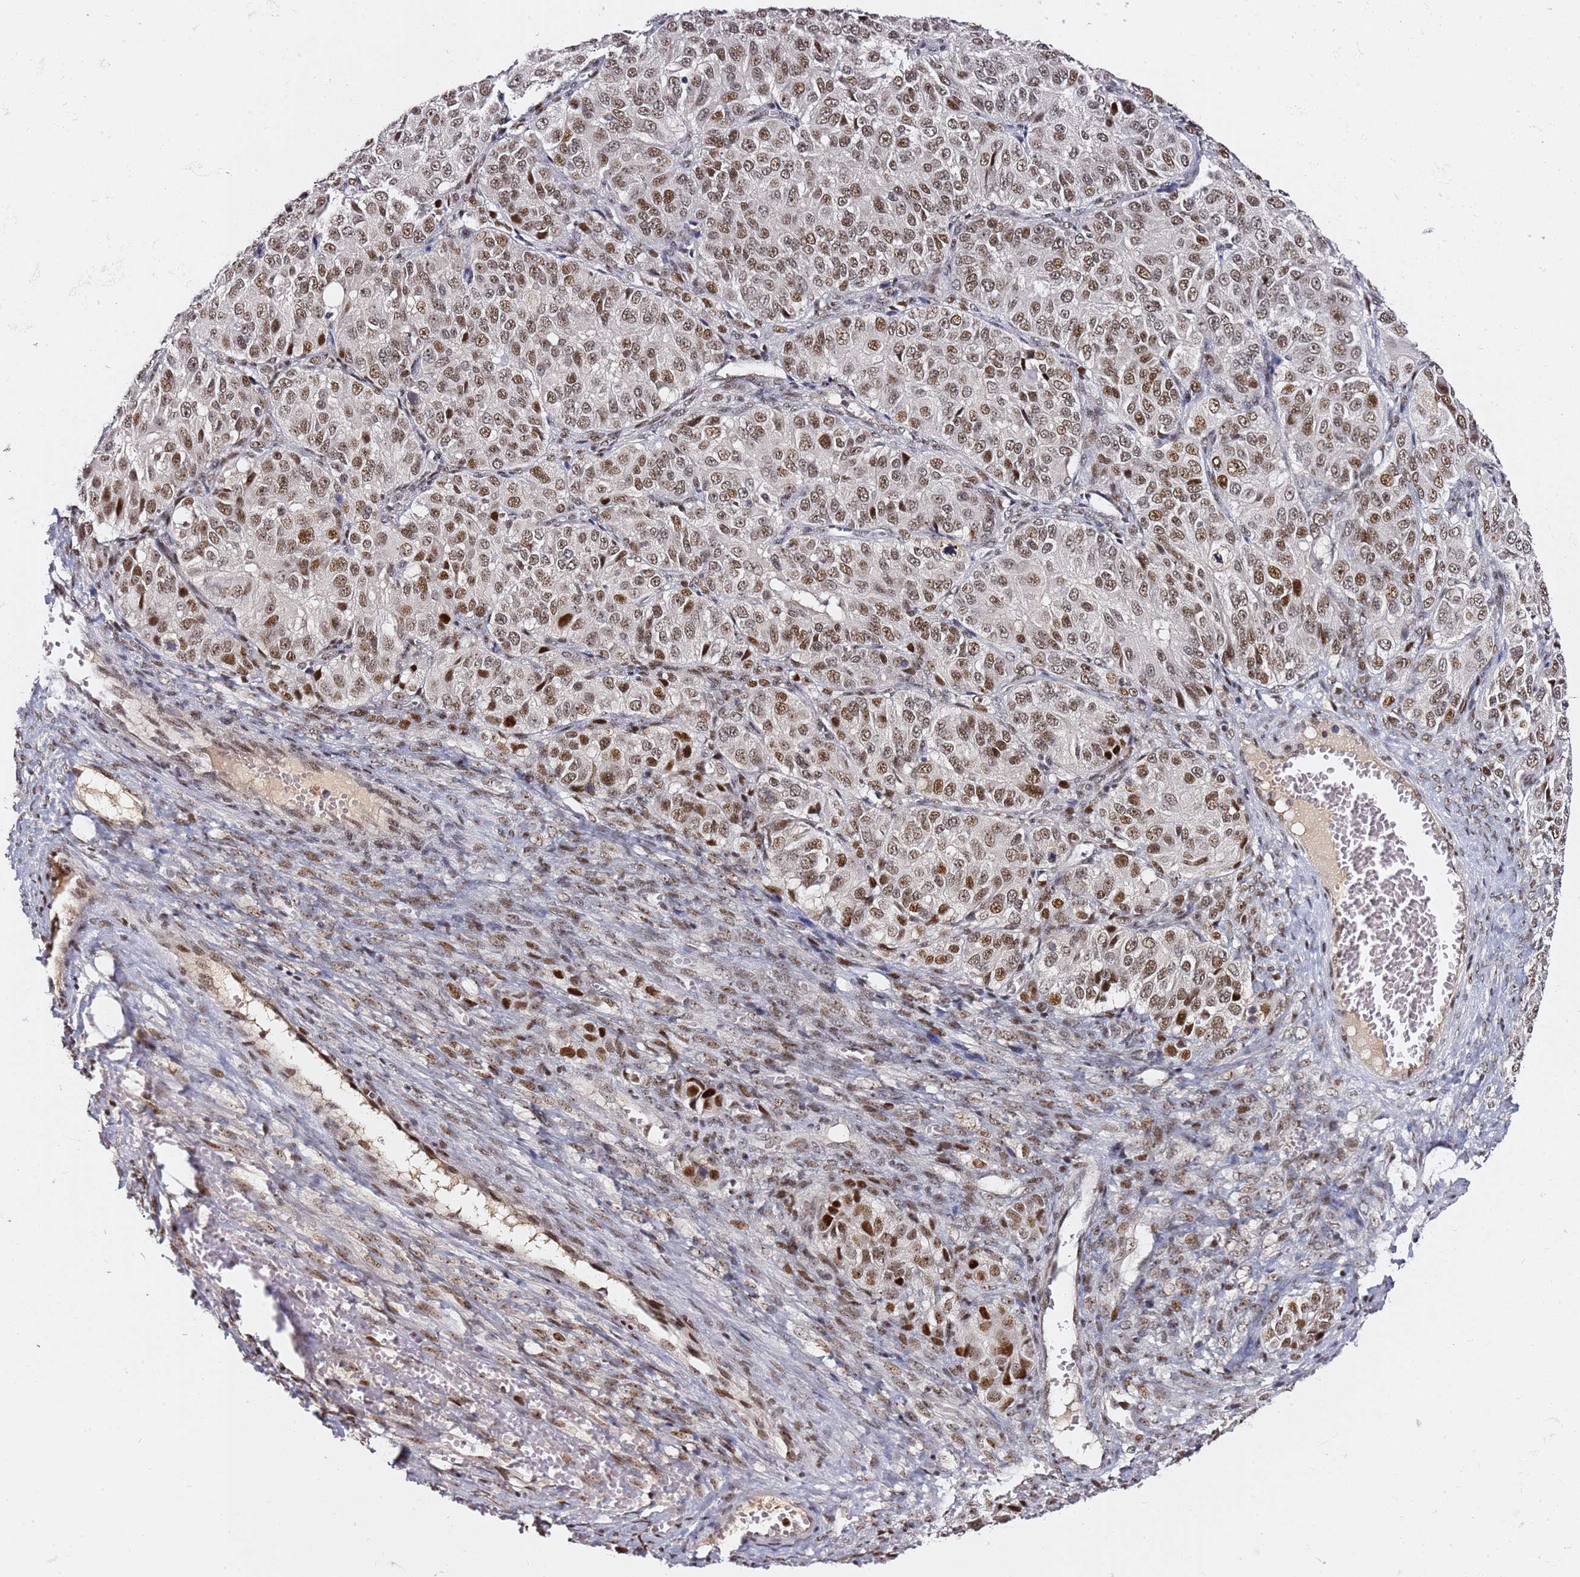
{"staining": {"intensity": "moderate", "quantity": ">75%", "location": "nuclear"}, "tissue": "ovarian cancer", "cell_type": "Tumor cells", "image_type": "cancer", "snomed": [{"axis": "morphology", "description": "Carcinoma, endometroid"}, {"axis": "topography", "description": "Ovary"}], "caption": "This micrograph demonstrates ovarian cancer stained with immunohistochemistry (IHC) to label a protein in brown. The nuclear of tumor cells show moderate positivity for the protein. Nuclei are counter-stained blue.", "gene": "FCF1", "patient": {"sex": "female", "age": 51}}